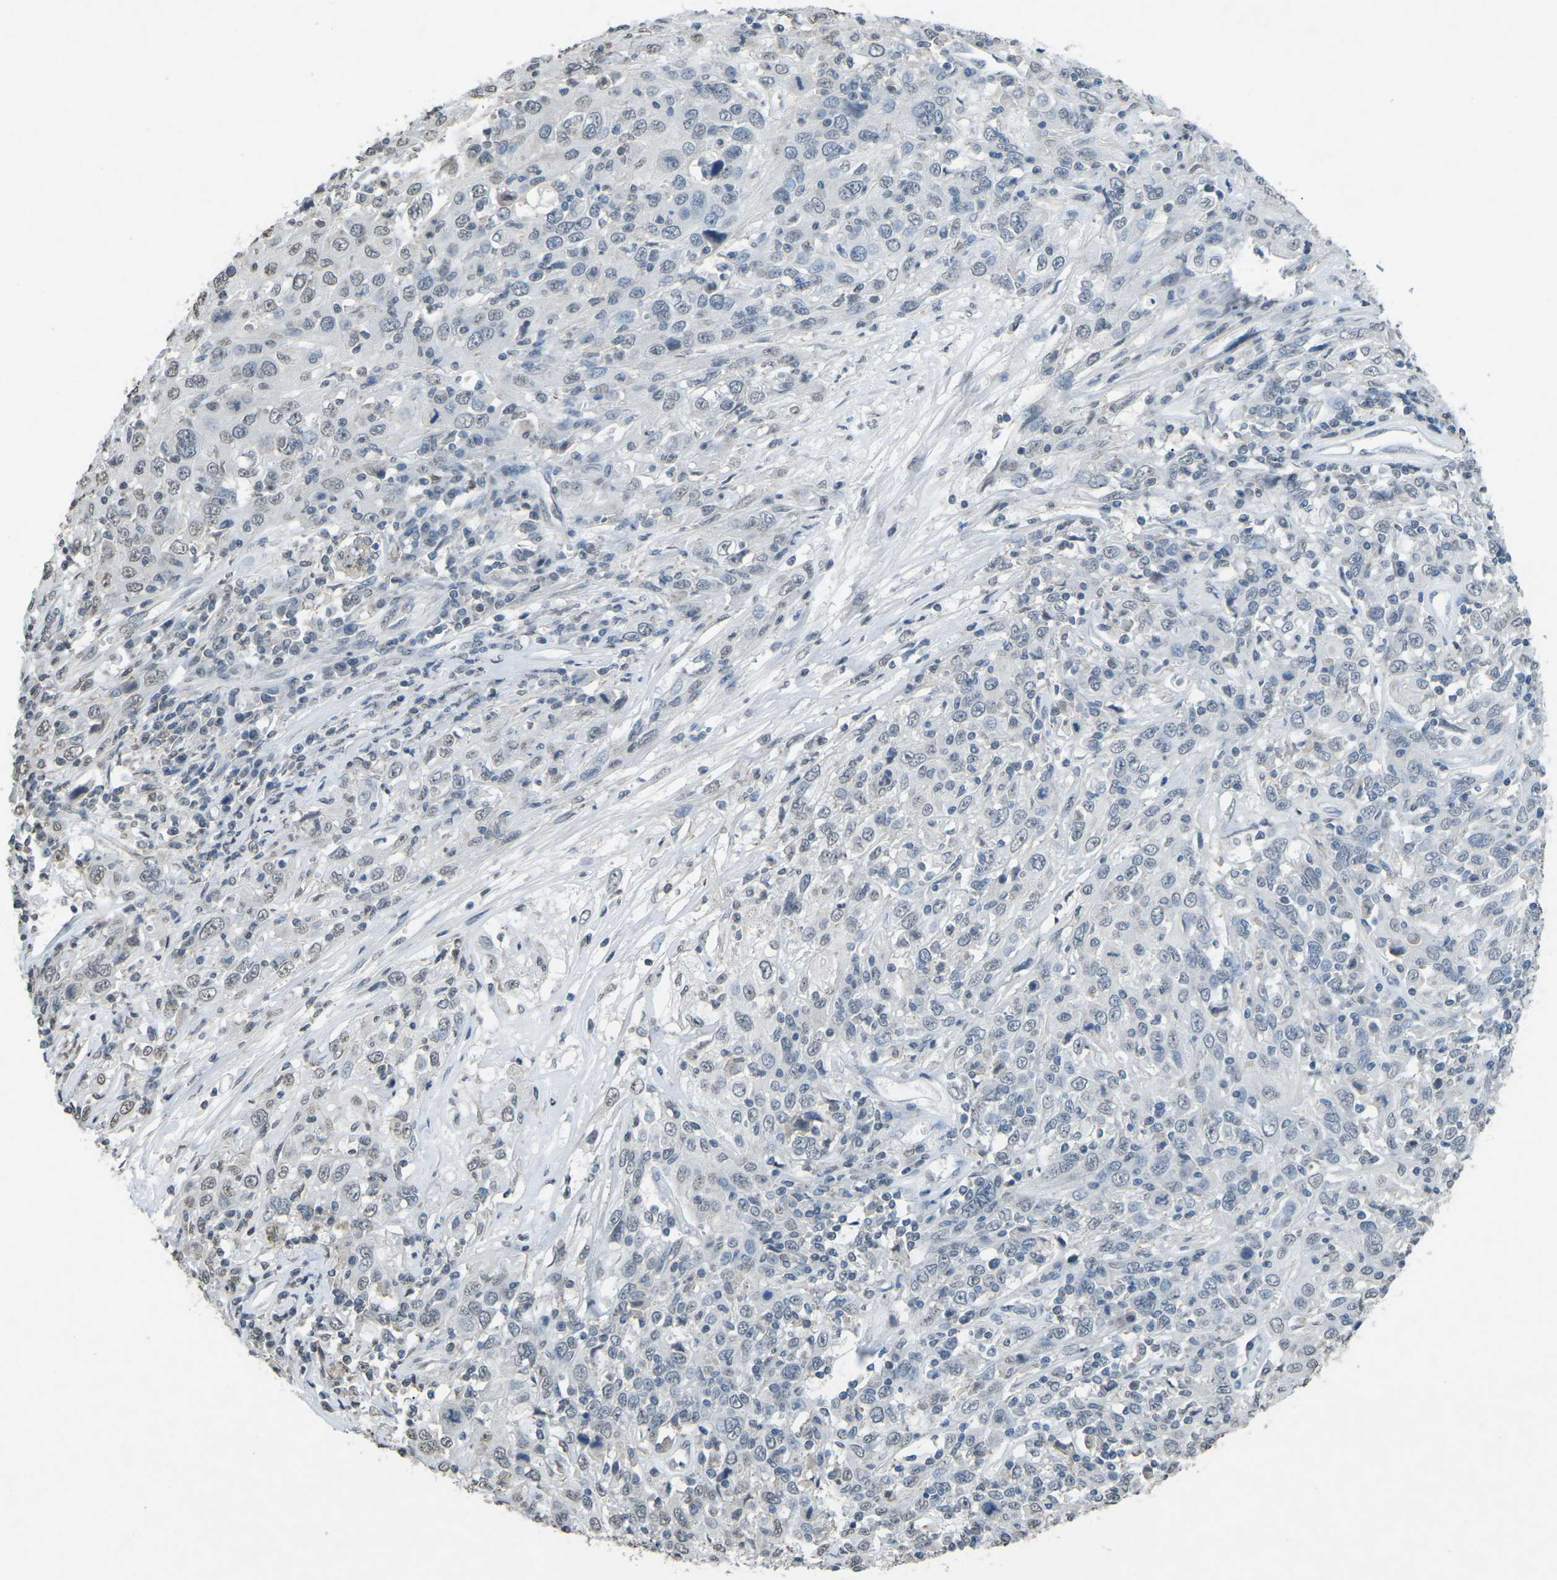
{"staining": {"intensity": "weak", "quantity": "<25%", "location": "nuclear"}, "tissue": "cervical cancer", "cell_type": "Tumor cells", "image_type": "cancer", "snomed": [{"axis": "morphology", "description": "Squamous cell carcinoma, NOS"}, {"axis": "topography", "description": "Cervix"}], "caption": "A high-resolution histopathology image shows immunohistochemistry staining of squamous cell carcinoma (cervical), which displays no significant staining in tumor cells.", "gene": "TFR2", "patient": {"sex": "female", "age": 46}}